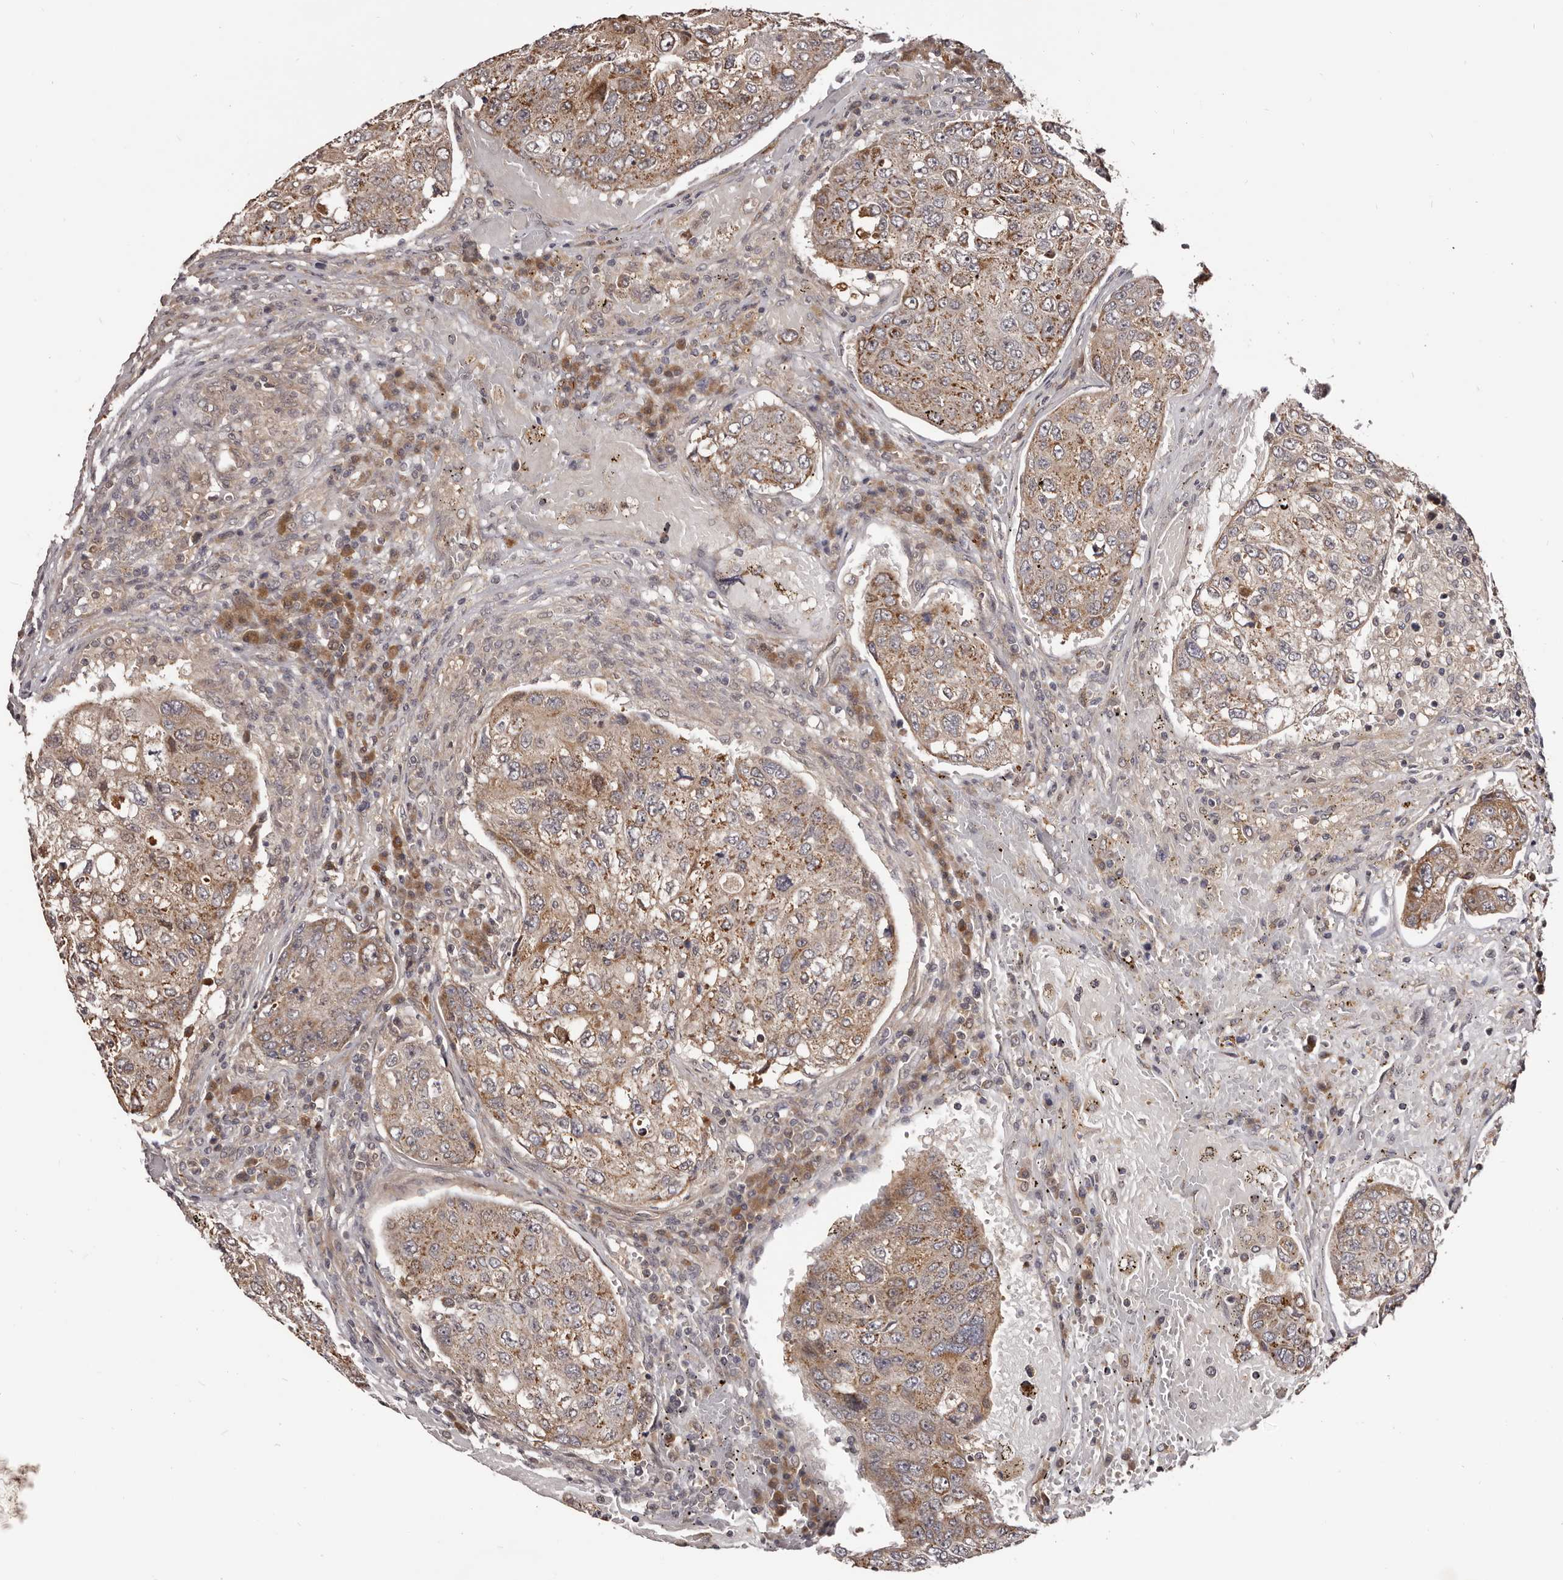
{"staining": {"intensity": "moderate", "quantity": ">75%", "location": "cytoplasmic/membranous"}, "tissue": "urothelial cancer", "cell_type": "Tumor cells", "image_type": "cancer", "snomed": [{"axis": "morphology", "description": "Urothelial carcinoma, High grade"}, {"axis": "topography", "description": "Lymph node"}, {"axis": "topography", "description": "Urinary bladder"}], "caption": "Immunohistochemistry (IHC) histopathology image of high-grade urothelial carcinoma stained for a protein (brown), which displays medium levels of moderate cytoplasmic/membranous expression in about >75% of tumor cells.", "gene": "MDP1", "patient": {"sex": "male", "age": 51}}